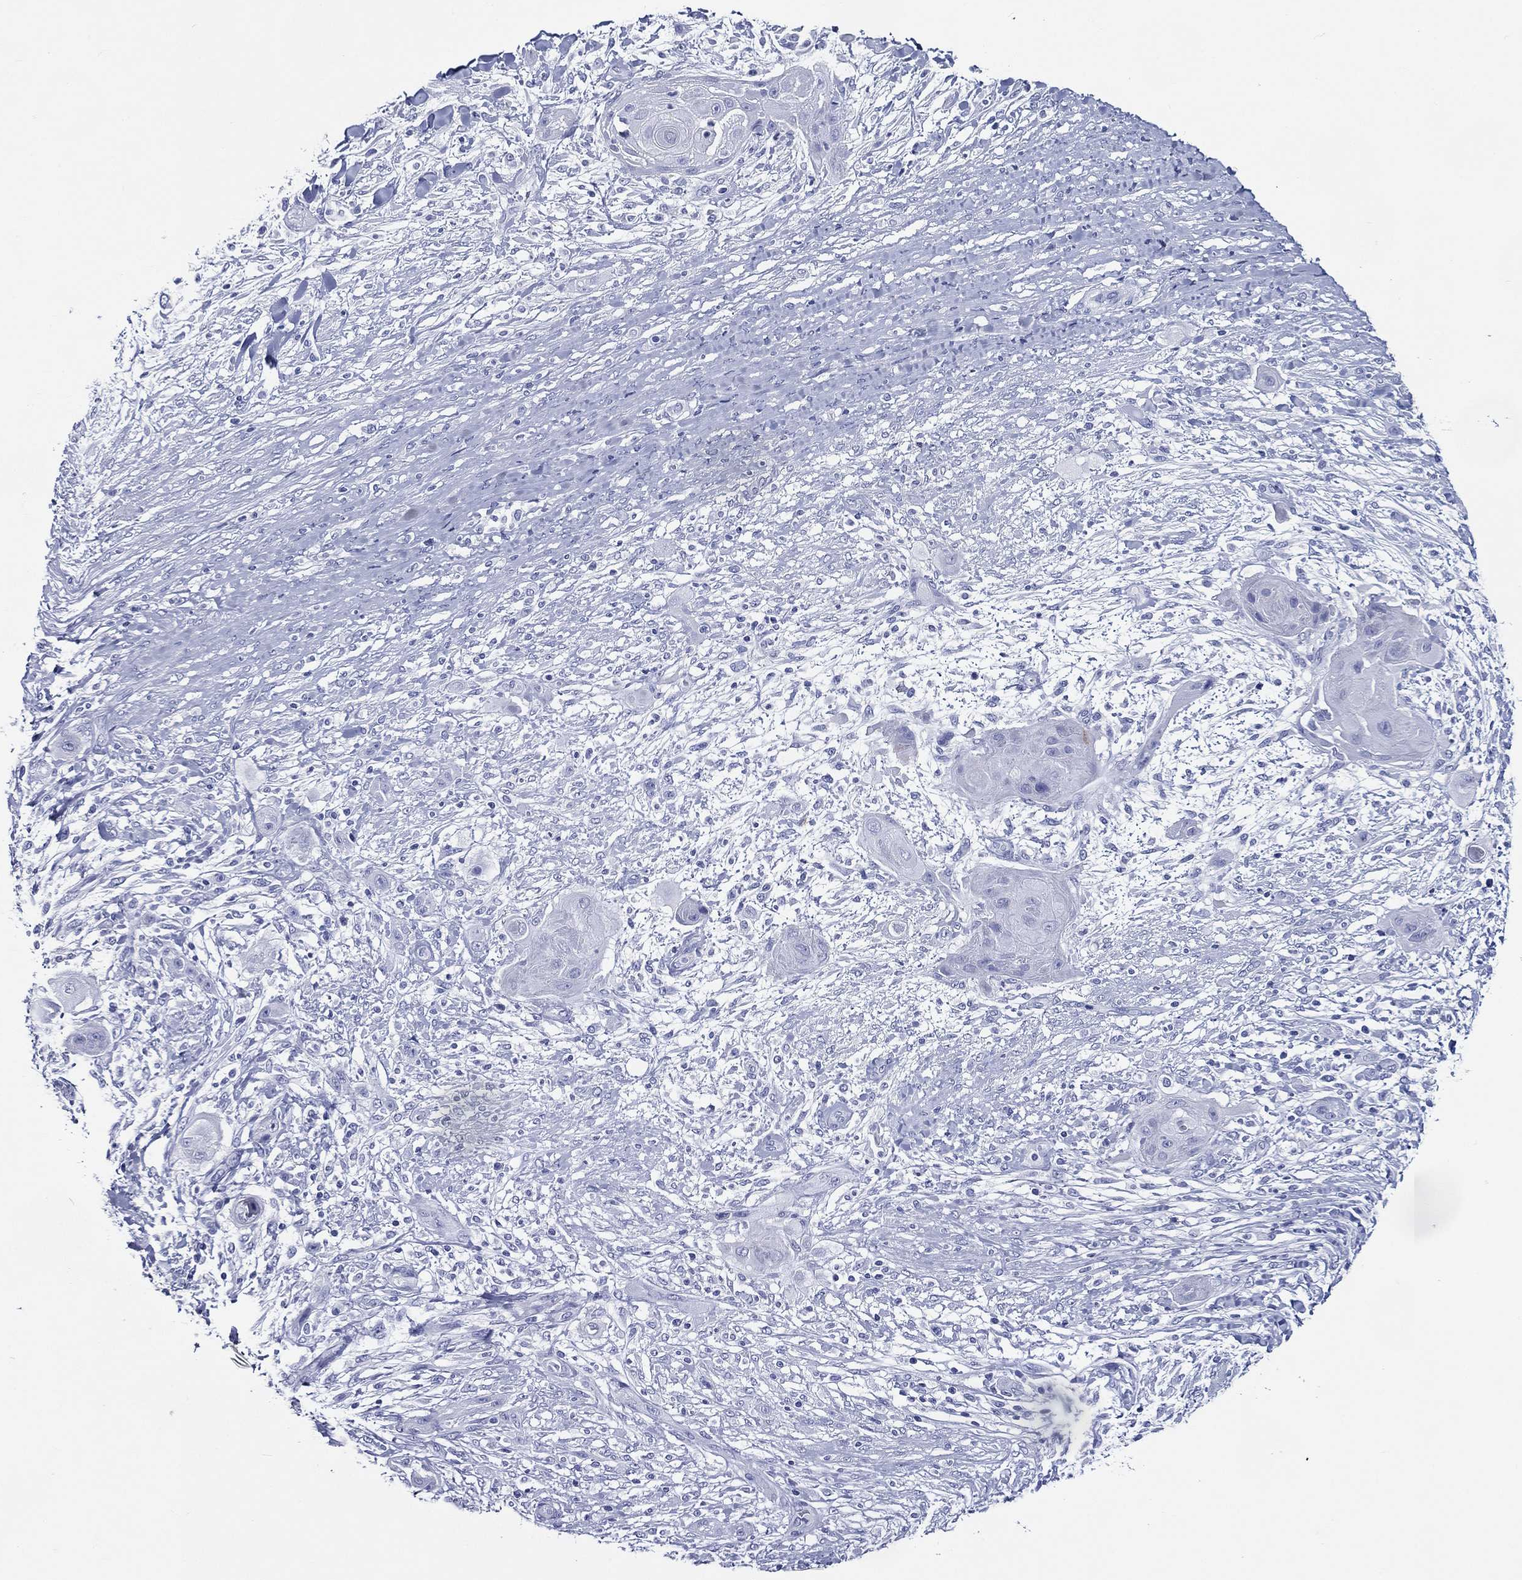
{"staining": {"intensity": "negative", "quantity": "none", "location": "none"}, "tissue": "skin cancer", "cell_type": "Tumor cells", "image_type": "cancer", "snomed": [{"axis": "morphology", "description": "Squamous cell carcinoma, NOS"}, {"axis": "topography", "description": "Skin"}], "caption": "Squamous cell carcinoma (skin) was stained to show a protein in brown. There is no significant positivity in tumor cells. The staining was performed using DAB to visualize the protein expression in brown, while the nuclei were stained in blue with hematoxylin (Magnification: 20x).", "gene": "ACE2", "patient": {"sex": "male", "age": 62}}